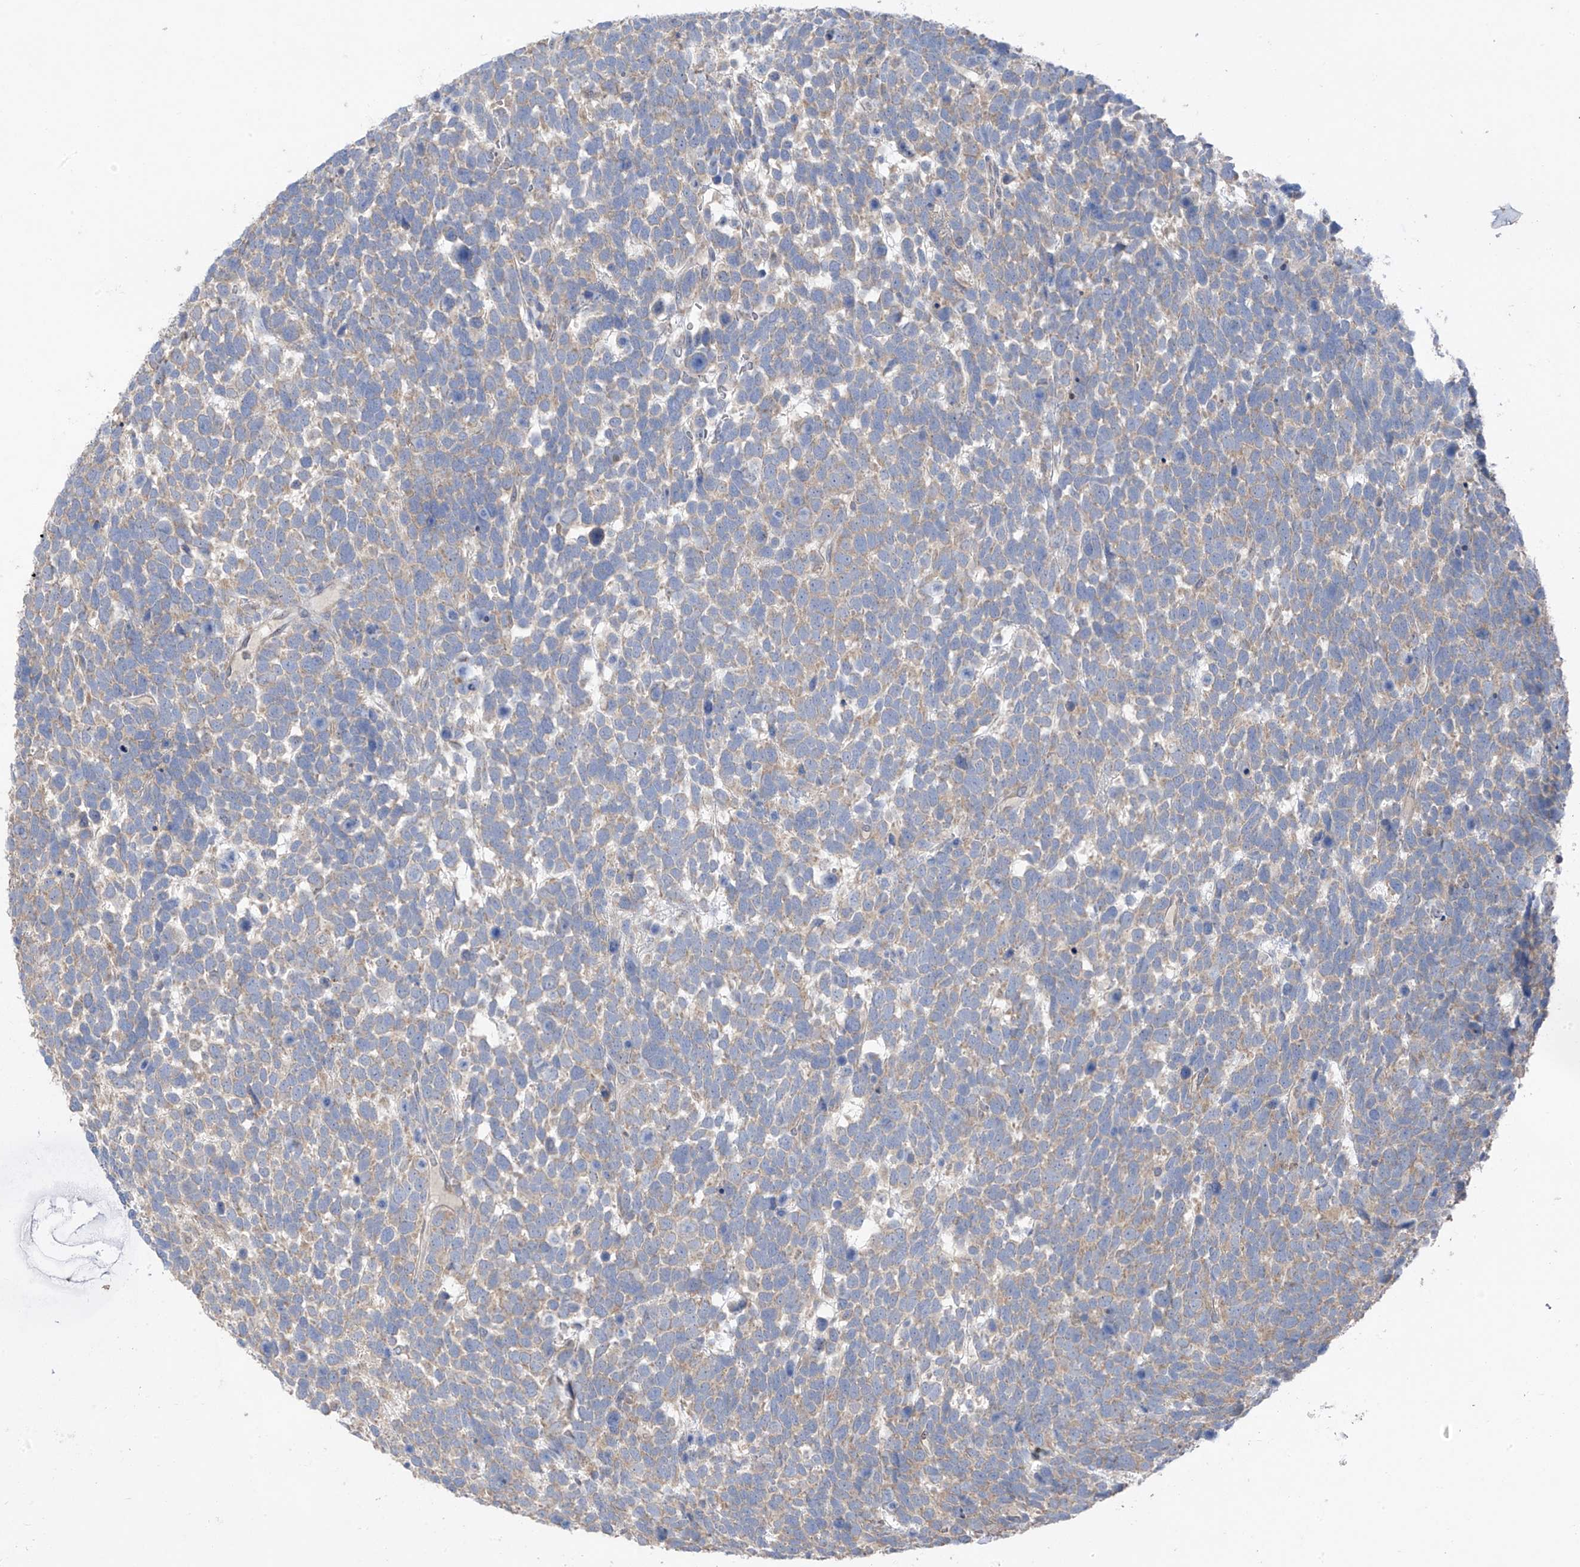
{"staining": {"intensity": "weak", "quantity": "25%-75%", "location": "cytoplasmic/membranous"}, "tissue": "urothelial cancer", "cell_type": "Tumor cells", "image_type": "cancer", "snomed": [{"axis": "morphology", "description": "Urothelial carcinoma, High grade"}, {"axis": "topography", "description": "Urinary bladder"}], "caption": "About 25%-75% of tumor cells in human urothelial cancer demonstrate weak cytoplasmic/membranous protein positivity as visualized by brown immunohistochemical staining.", "gene": "RPL4", "patient": {"sex": "female", "age": 82}}